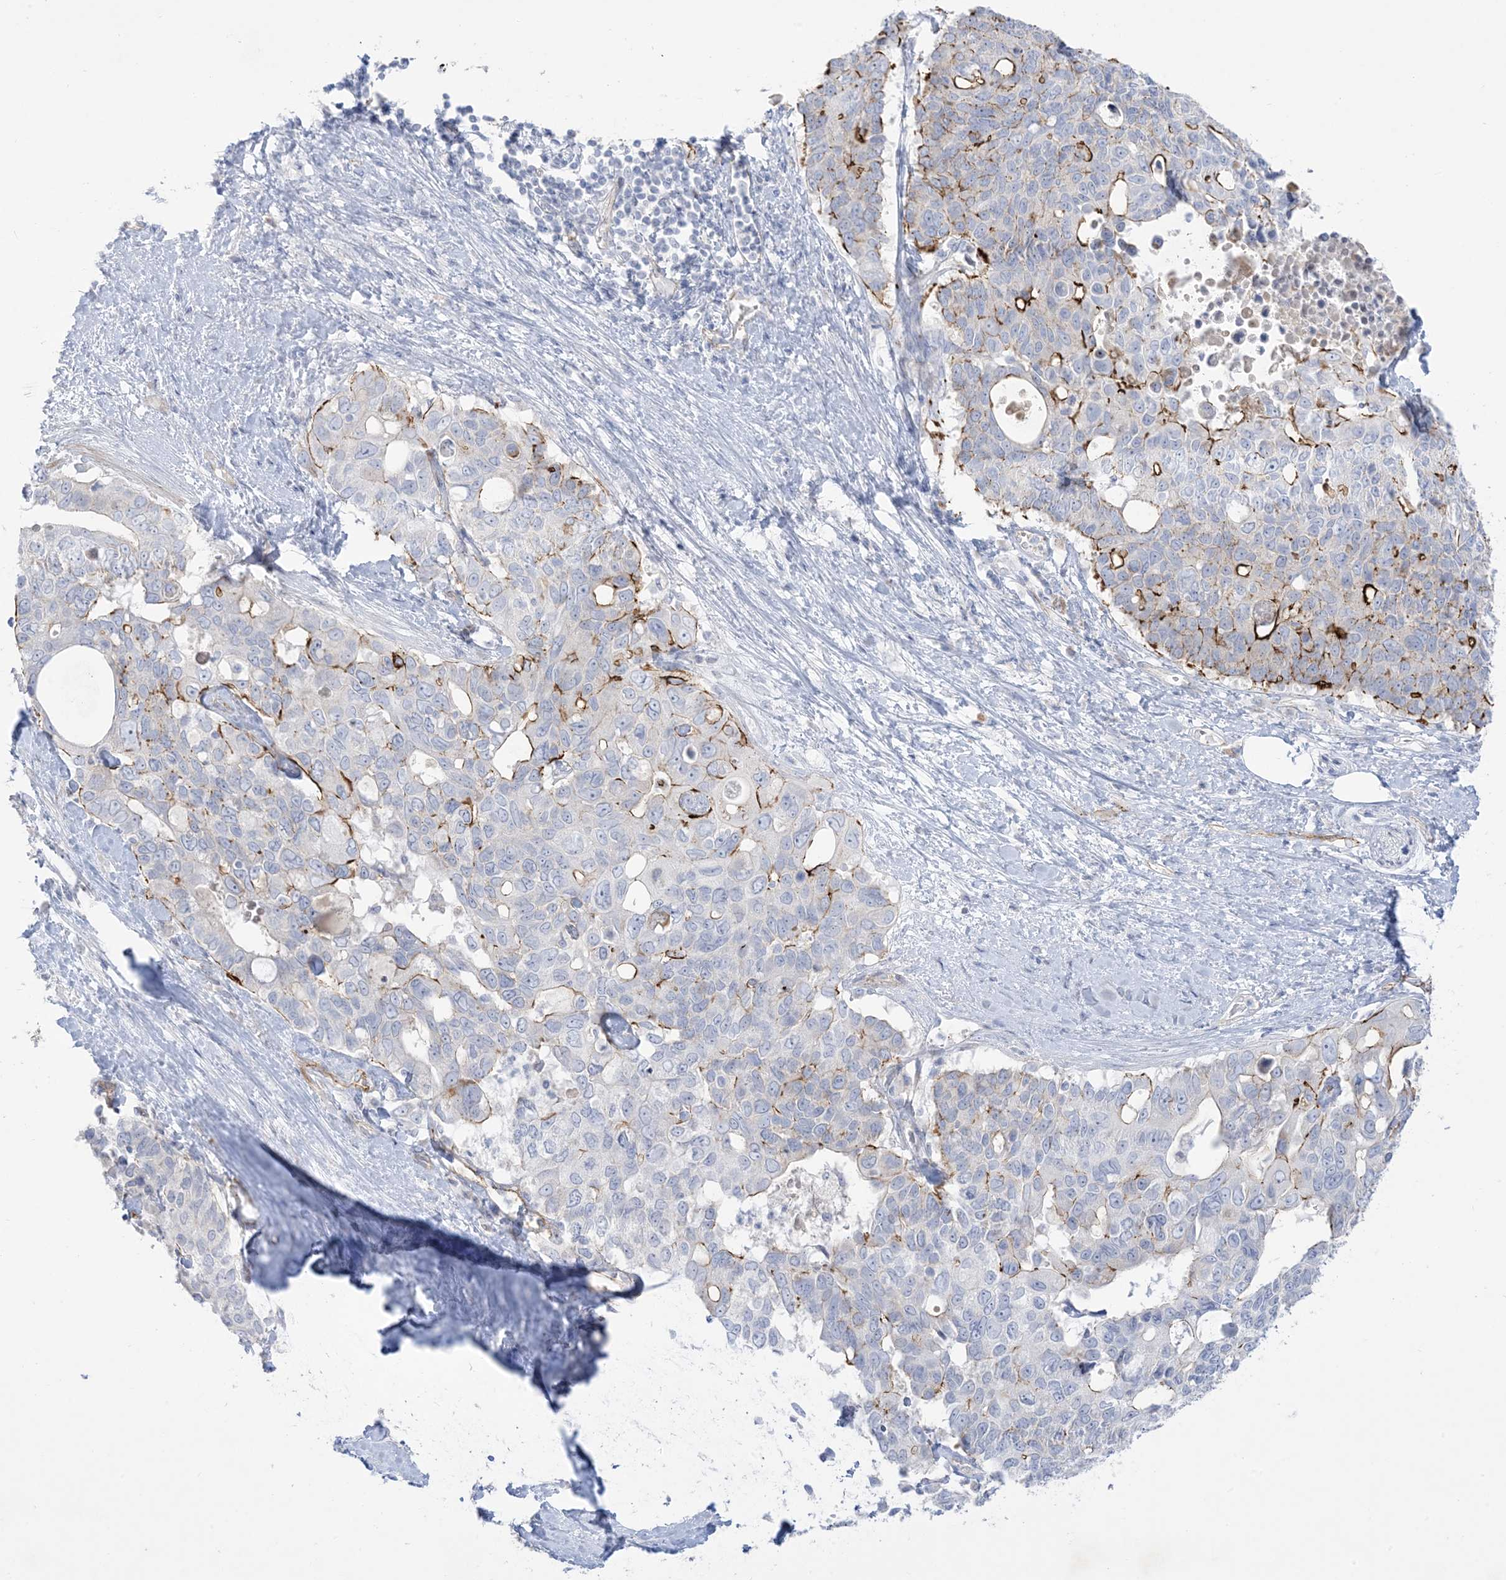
{"staining": {"intensity": "moderate", "quantity": "25%-75%", "location": "cytoplasmic/membranous"}, "tissue": "pancreatic cancer", "cell_type": "Tumor cells", "image_type": "cancer", "snomed": [{"axis": "morphology", "description": "Adenocarcinoma, NOS"}, {"axis": "topography", "description": "Pancreas"}], "caption": "The photomicrograph shows staining of adenocarcinoma (pancreatic), revealing moderate cytoplasmic/membranous protein expression (brown color) within tumor cells.", "gene": "B3GNT7", "patient": {"sex": "female", "age": 56}}